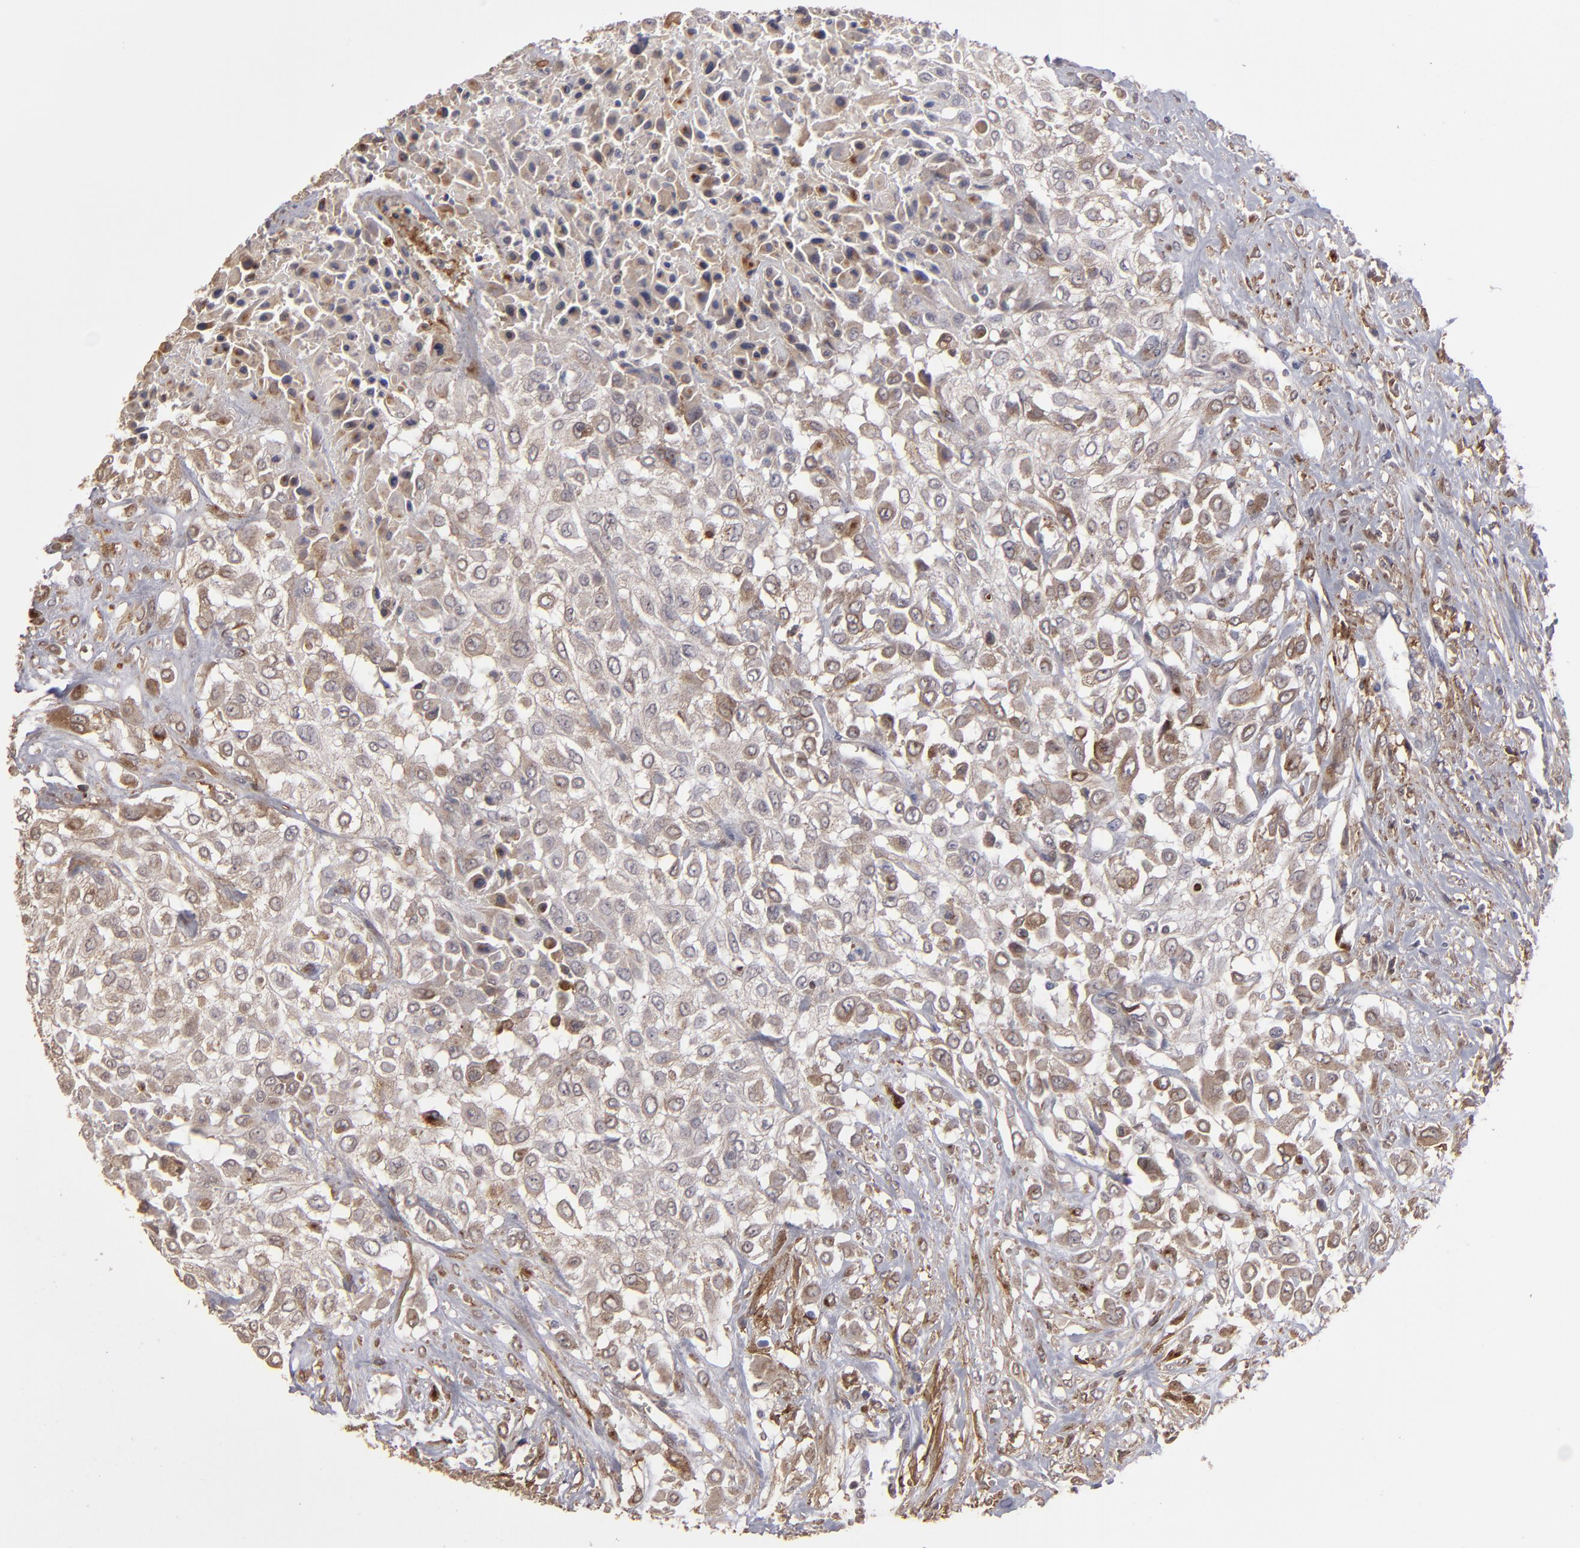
{"staining": {"intensity": "moderate", "quantity": "25%-75%", "location": "cytoplasmic/membranous"}, "tissue": "urothelial cancer", "cell_type": "Tumor cells", "image_type": "cancer", "snomed": [{"axis": "morphology", "description": "Urothelial carcinoma, High grade"}, {"axis": "topography", "description": "Urinary bladder"}], "caption": "Human high-grade urothelial carcinoma stained with a brown dye reveals moderate cytoplasmic/membranous positive positivity in about 25%-75% of tumor cells.", "gene": "ITGB5", "patient": {"sex": "male", "age": 57}}